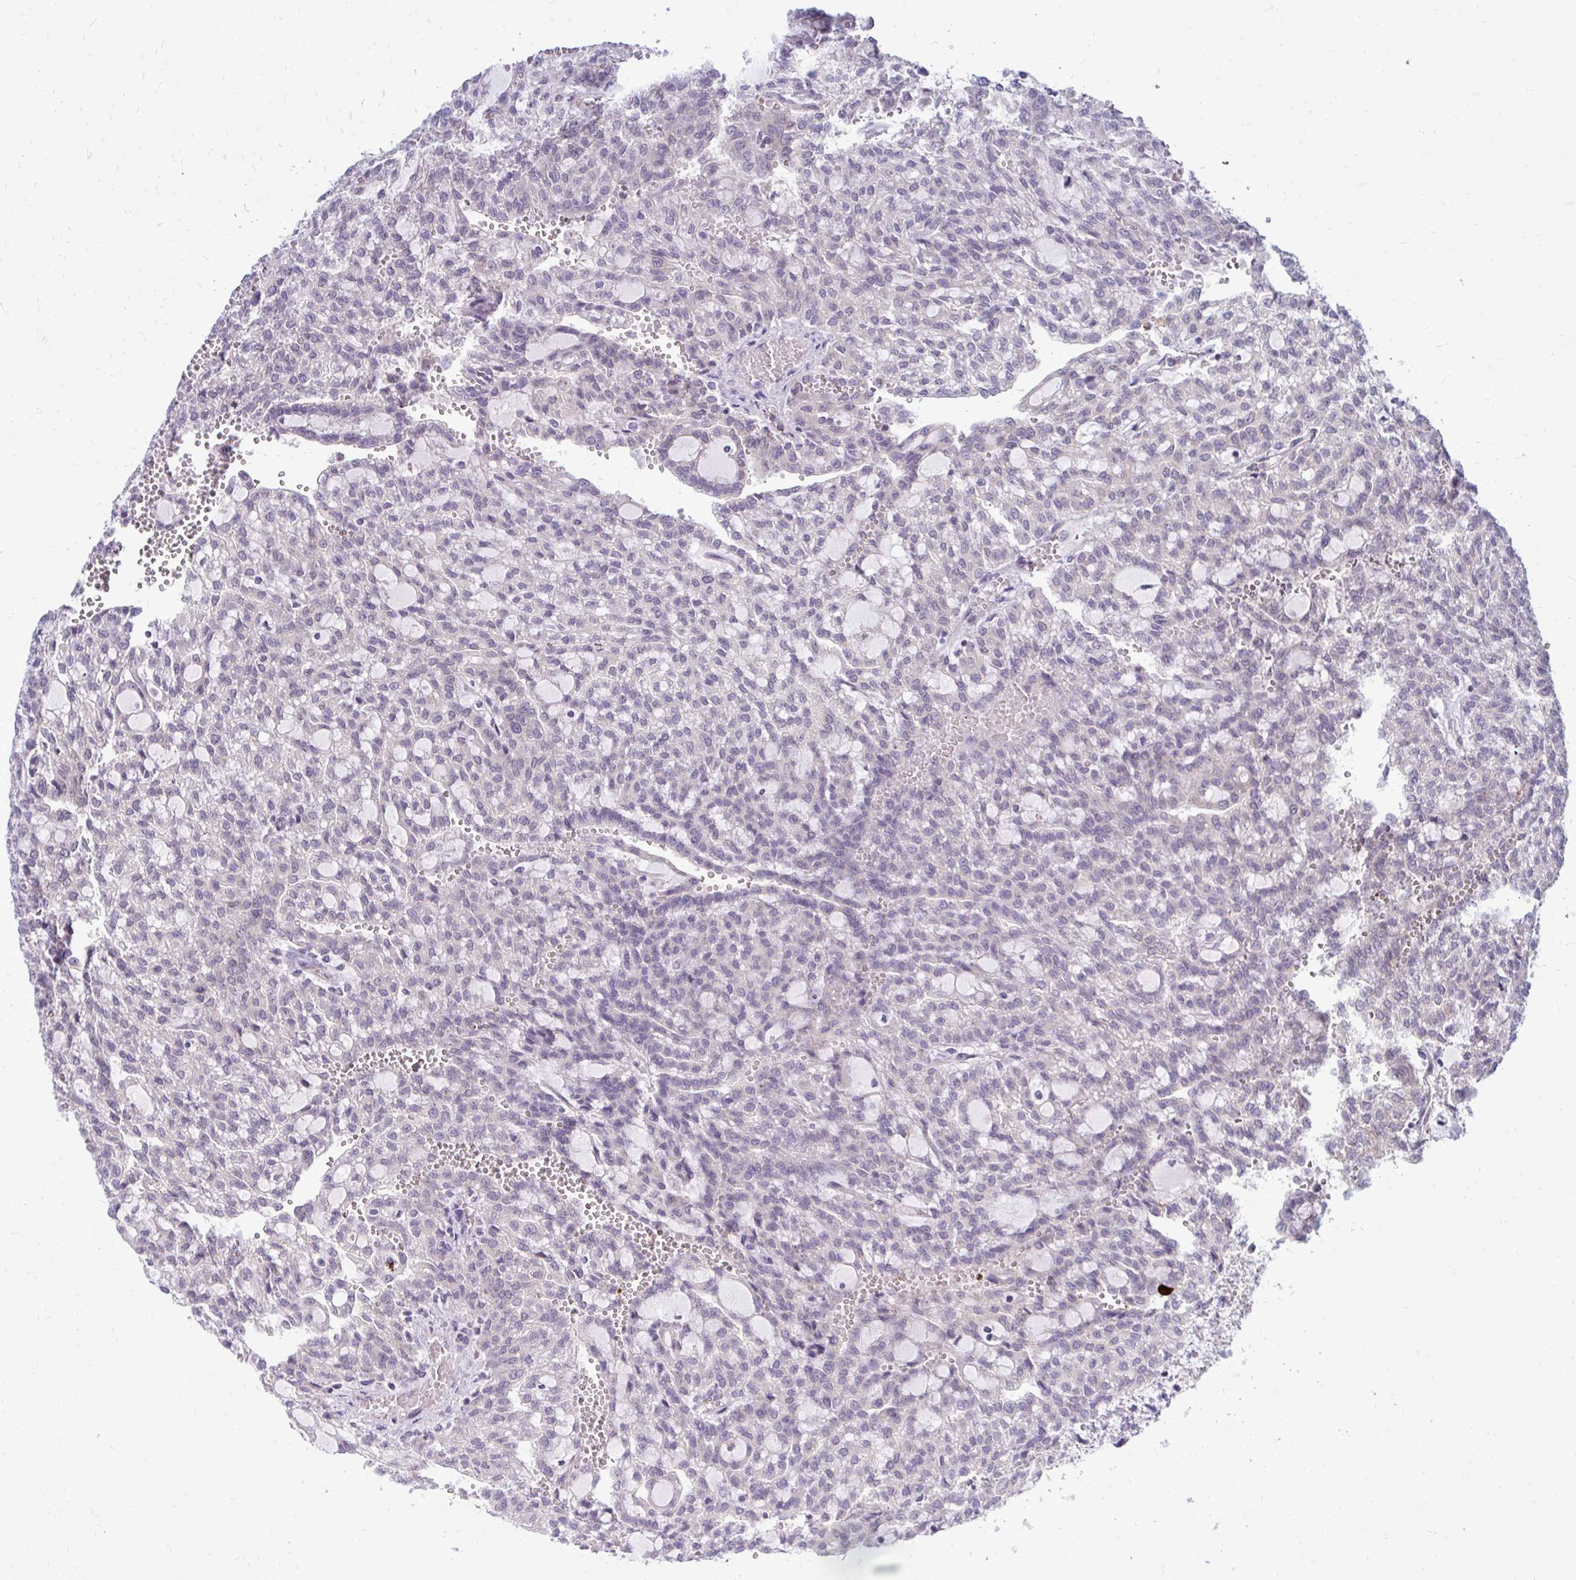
{"staining": {"intensity": "negative", "quantity": "none", "location": "none"}, "tissue": "renal cancer", "cell_type": "Tumor cells", "image_type": "cancer", "snomed": [{"axis": "morphology", "description": "Adenocarcinoma, NOS"}, {"axis": "topography", "description": "Kidney"}], "caption": "IHC image of human renal adenocarcinoma stained for a protein (brown), which reveals no positivity in tumor cells.", "gene": "ACSL5", "patient": {"sex": "male", "age": 63}}